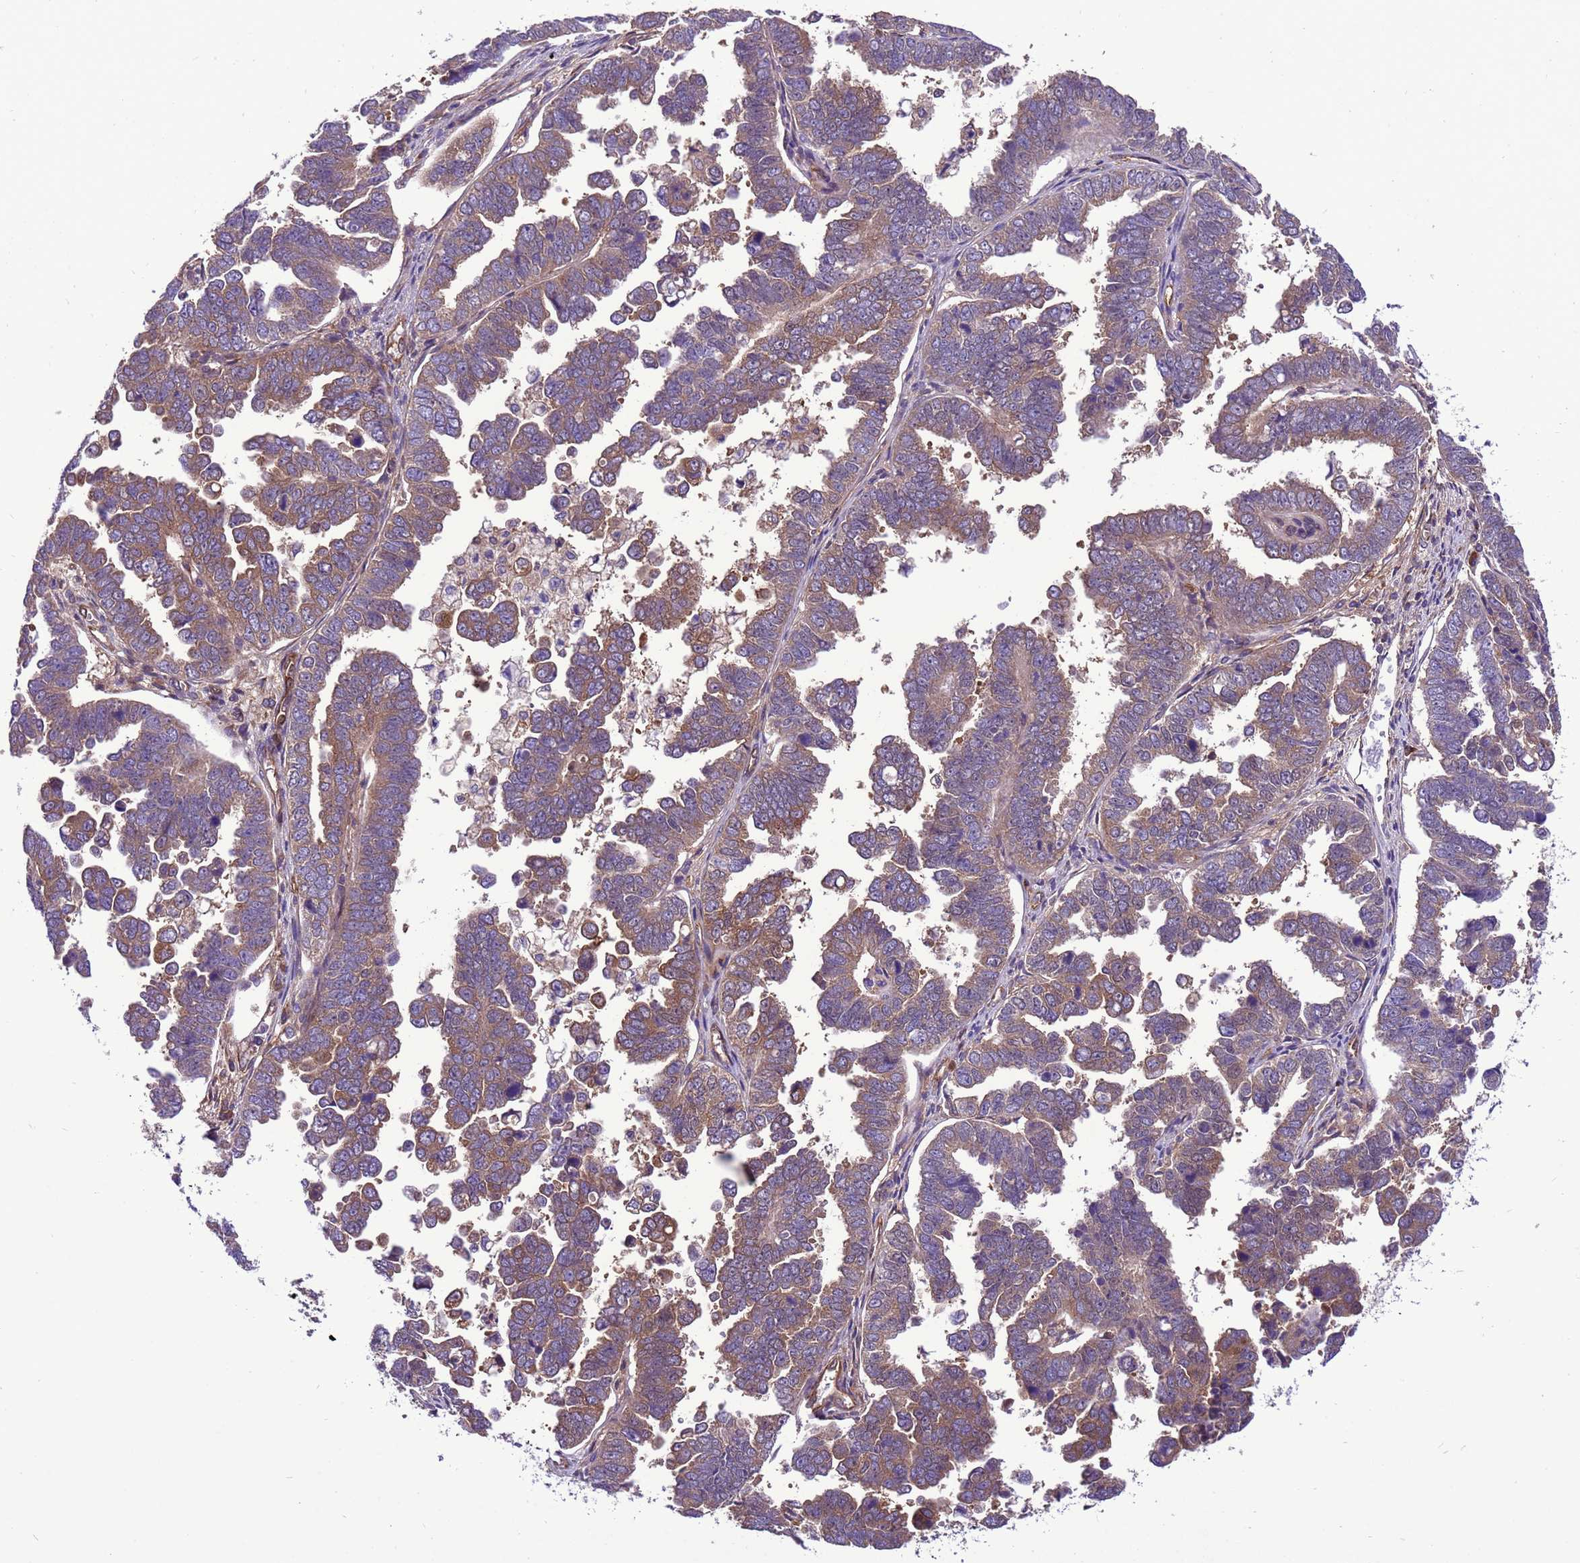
{"staining": {"intensity": "moderate", "quantity": ">75%", "location": "cytoplasmic/membranous"}, "tissue": "endometrial cancer", "cell_type": "Tumor cells", "image_type": "cancer", "snomed": [{"axis": "morphology", "description": "Adenocarcinoma, NOS"}, {"axis": "topography", "description": "Endometrium"}], "caption": "Endometrial cancer (adenocarcinoma) was stained to show a protein in brown. There is medium levels of moderate cytoplasmic/membranous expression in approximately >75% of tumor cells. (brown staining indicates protein expression, while blue staining denotes nuclei).", "gene": "RABEP2", "patient": {"sex": "female", "age": 75}}